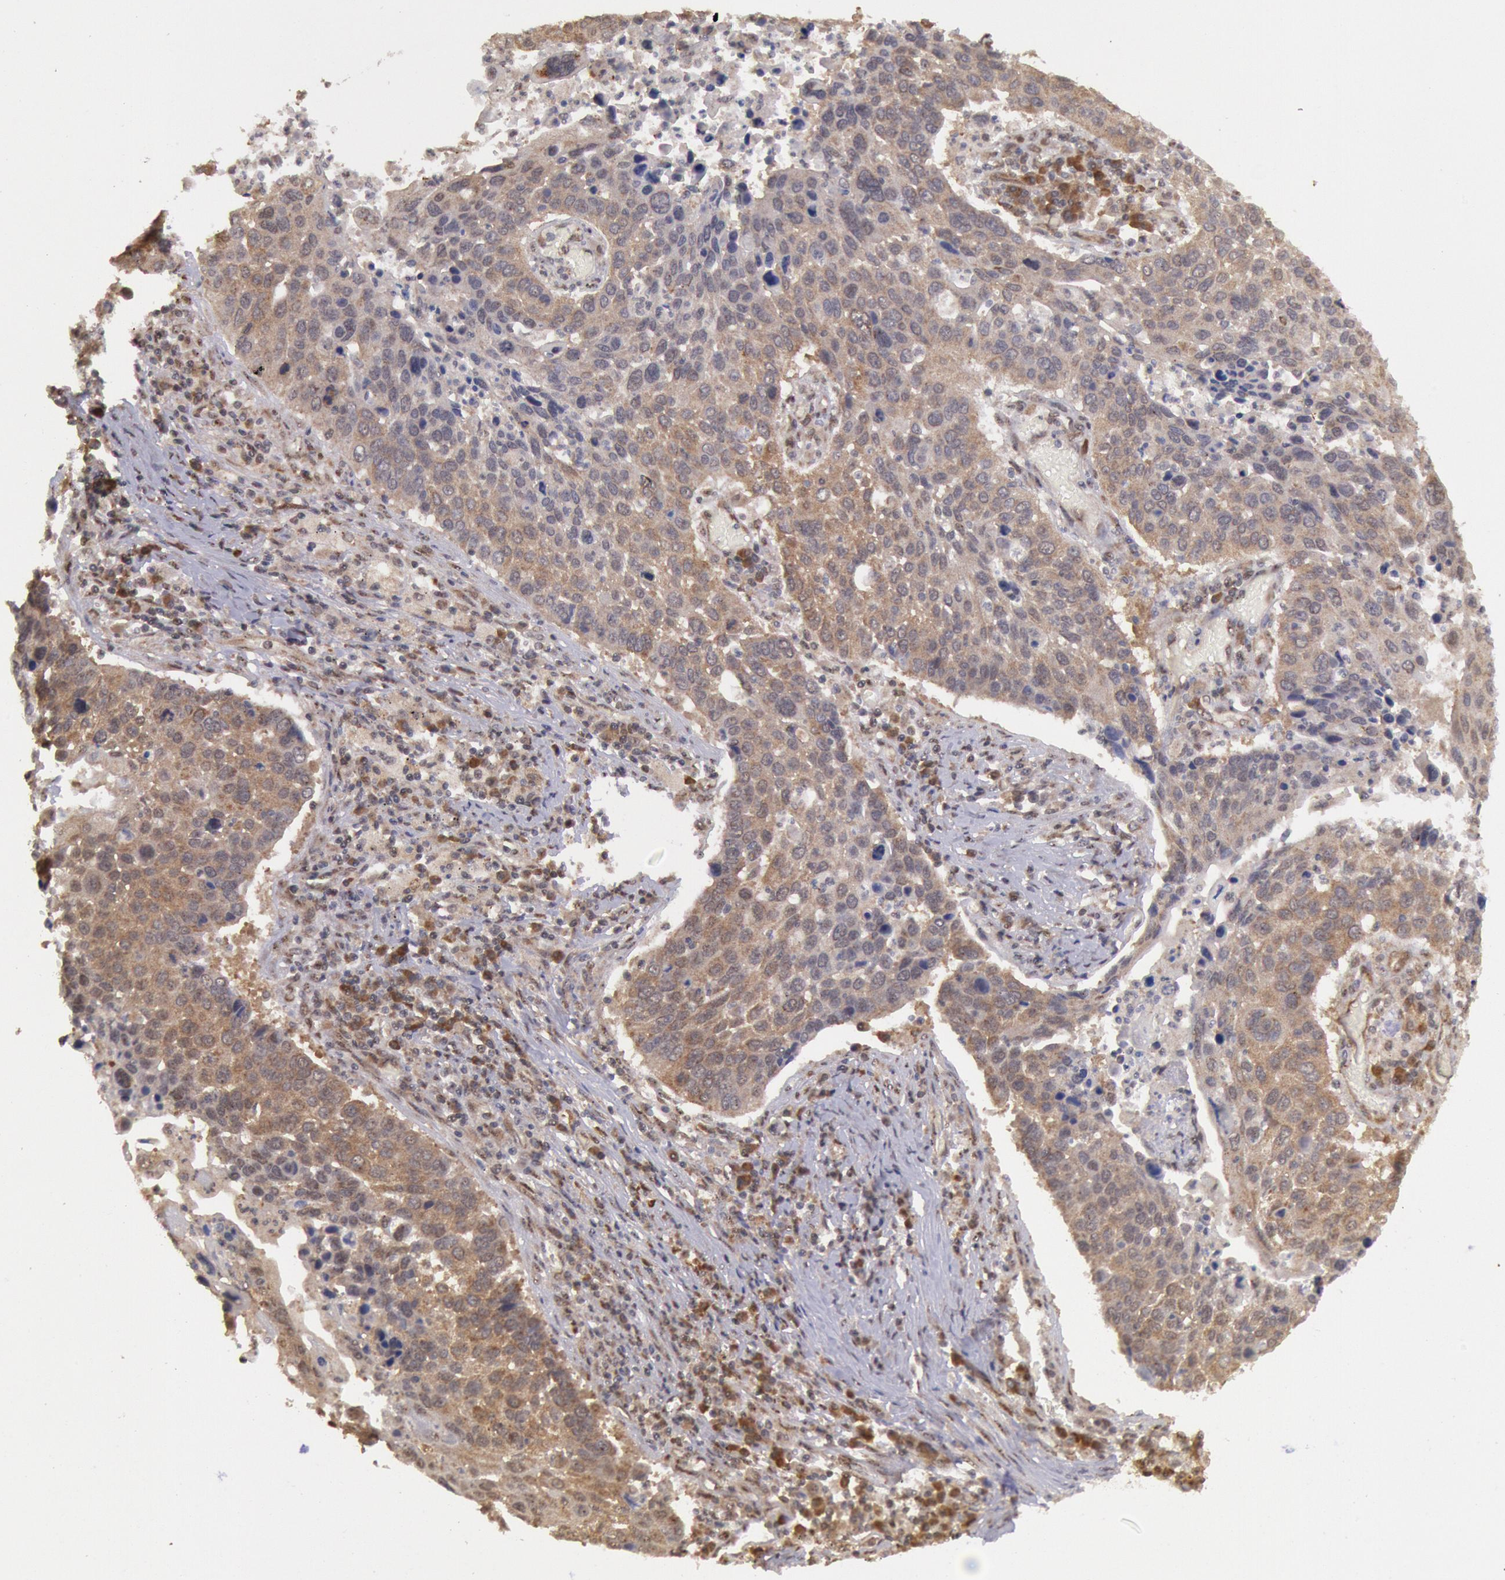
{"staining": {"intensity": "moderate", "quantity": ">75%", "location": "cytoplasmic/membranous"}, "tissue": "lung cancer", "cell_type": "Tumor cells", "image_type": "cancer", "snomed": [{"axis": "morphology", "description": "Squamous cell carcinoma, NOS"}, {"axis": "topography", "description": "Lung"}], "caption": "This micrograph exhibits lung cancer stained with IHC to label a protein in brown. The cytoplasmic/membranous of tumor cells show moderate positivity for the protein. Nuclei are counter-stained blue.", "gene": "STX17", "patient": {"sex": "male", "age": 68}}